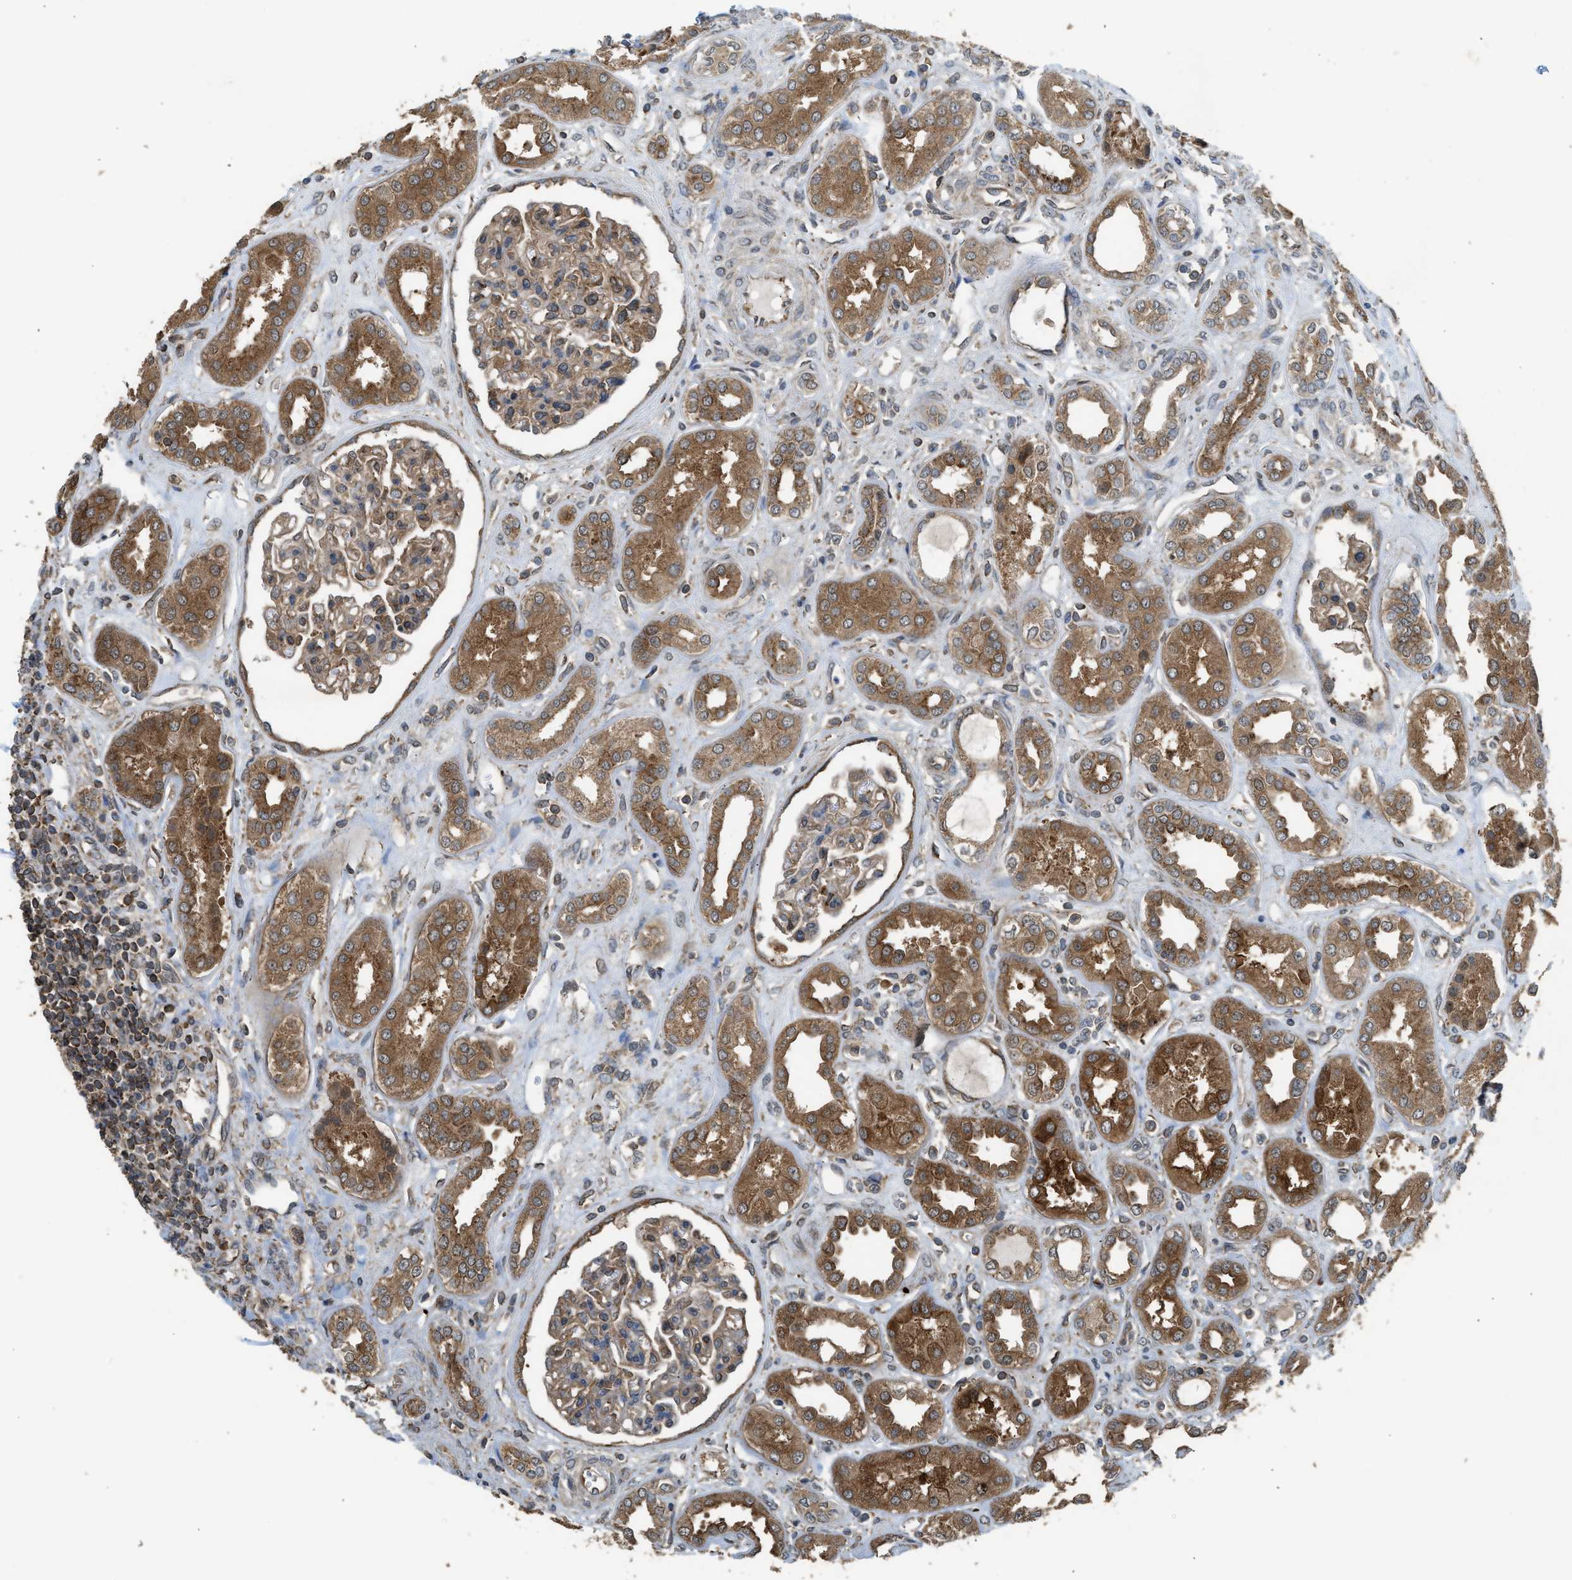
{"staining": {"intensity": "moderate", "quantity": ">75%", "location": "cytoplasmic/membranous"}, "tissue": "kidney", "cell_type": "Cells in glomeruli", "image_type": "normal", "snomed": [{"axis": "morphology", "description": "Normal tissue, NOS"}, {"axis": "topography", "description": "Kidney"}], "caption": "Kidney stained with a brown dye displays moderate cytoplasmic/membranous positive staining in approximately >75% of cells in glomeruli.", "gene": "HIP1R", "patient": {"sex": "male", "age": 59}}